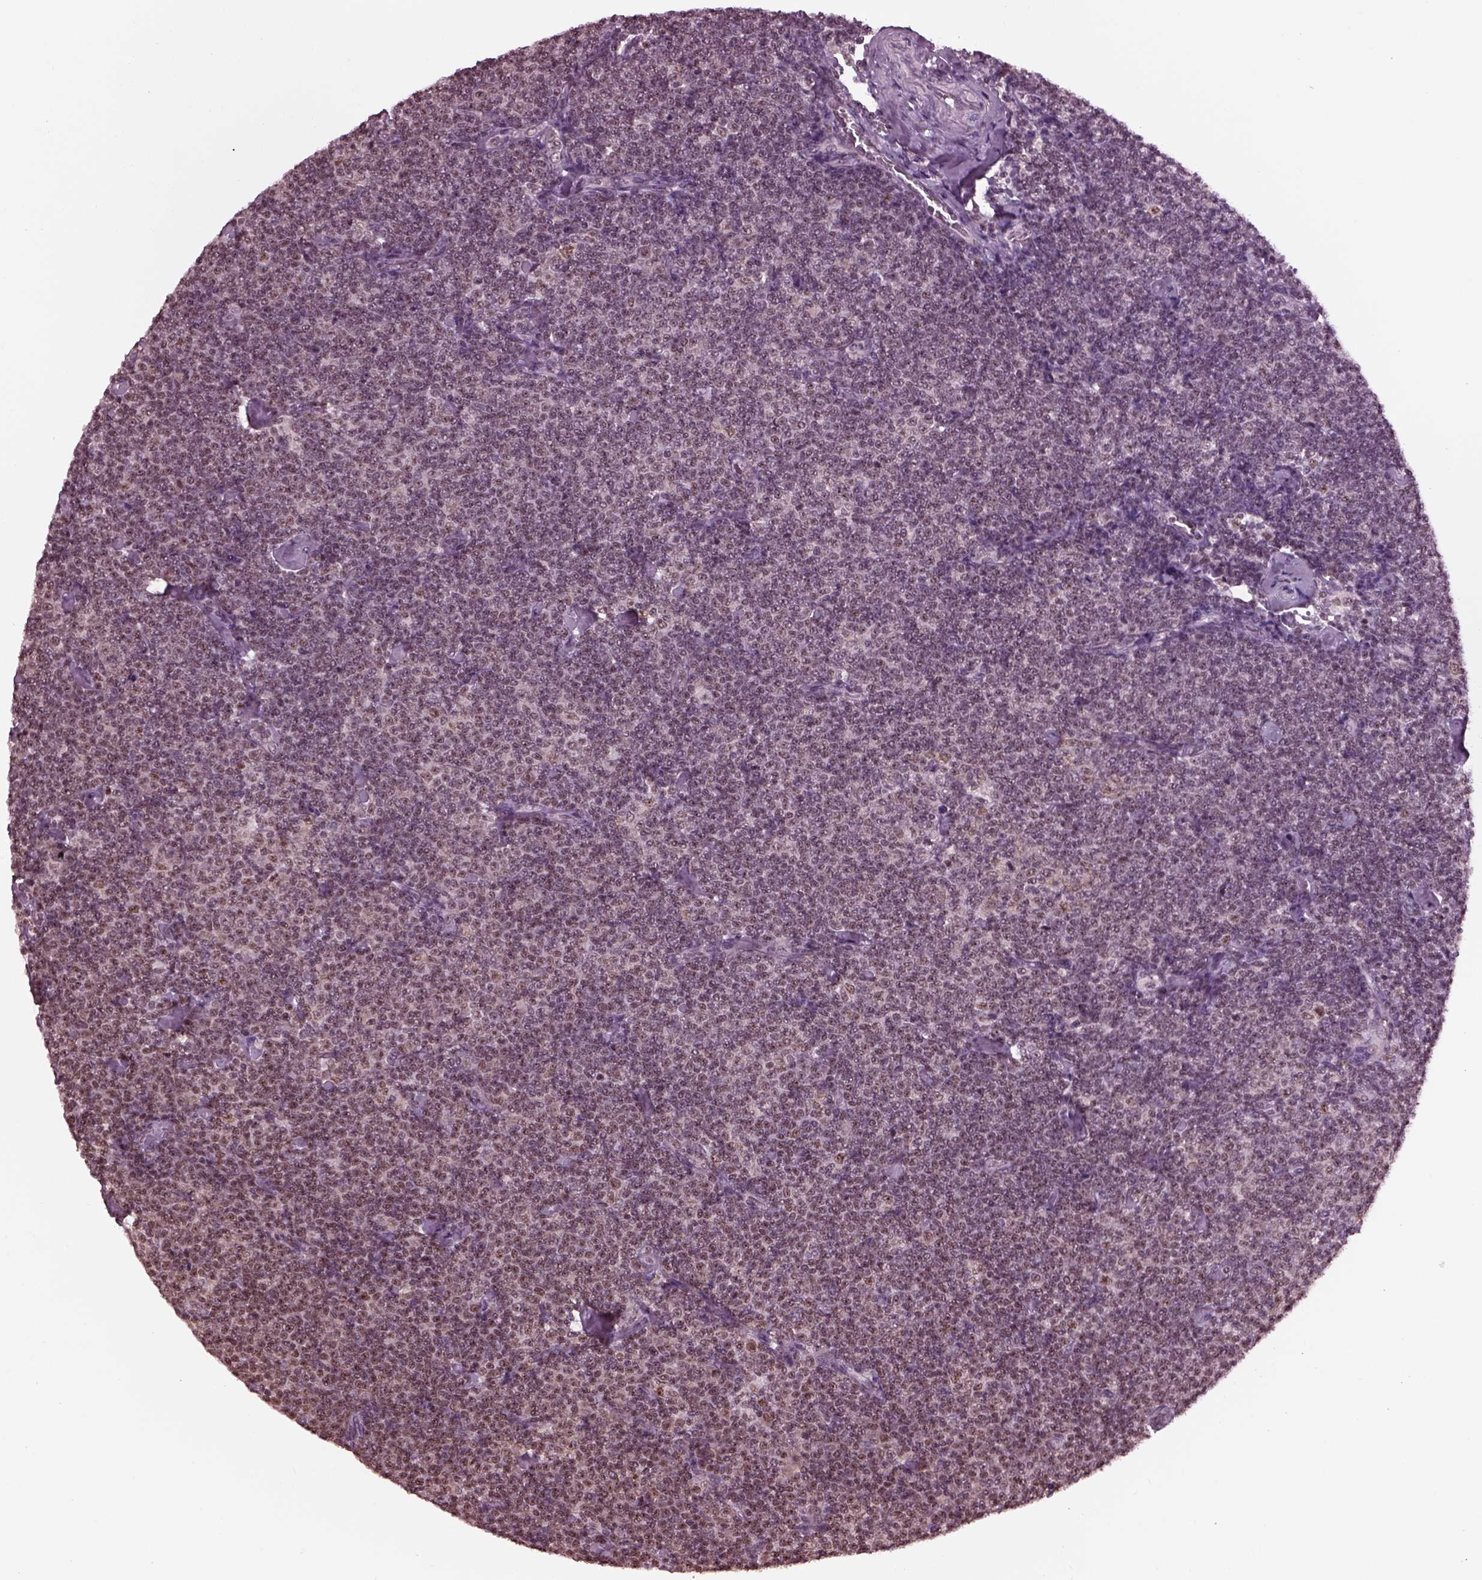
{"staining": {"intensity": "weak", "quantity": ">75%", "location": "nuclear"}, "tissue": "lymphoma", "cell_type": "Tumor cells", "image_type": "cancer", "snomed": [{"axis": "morphology", "description": "Malignant lymphoma, non-Hodgkin's type, Low grade"}, {"axis": "topography", "description": "Lymph node"}], "caption": "Lymphoma stained with a brown dye shows weak nuclear positive expression in approximately >75% of tumor cells.", "gene": "RUVBL2", "patient": {"sex": "male", "age": 81}}